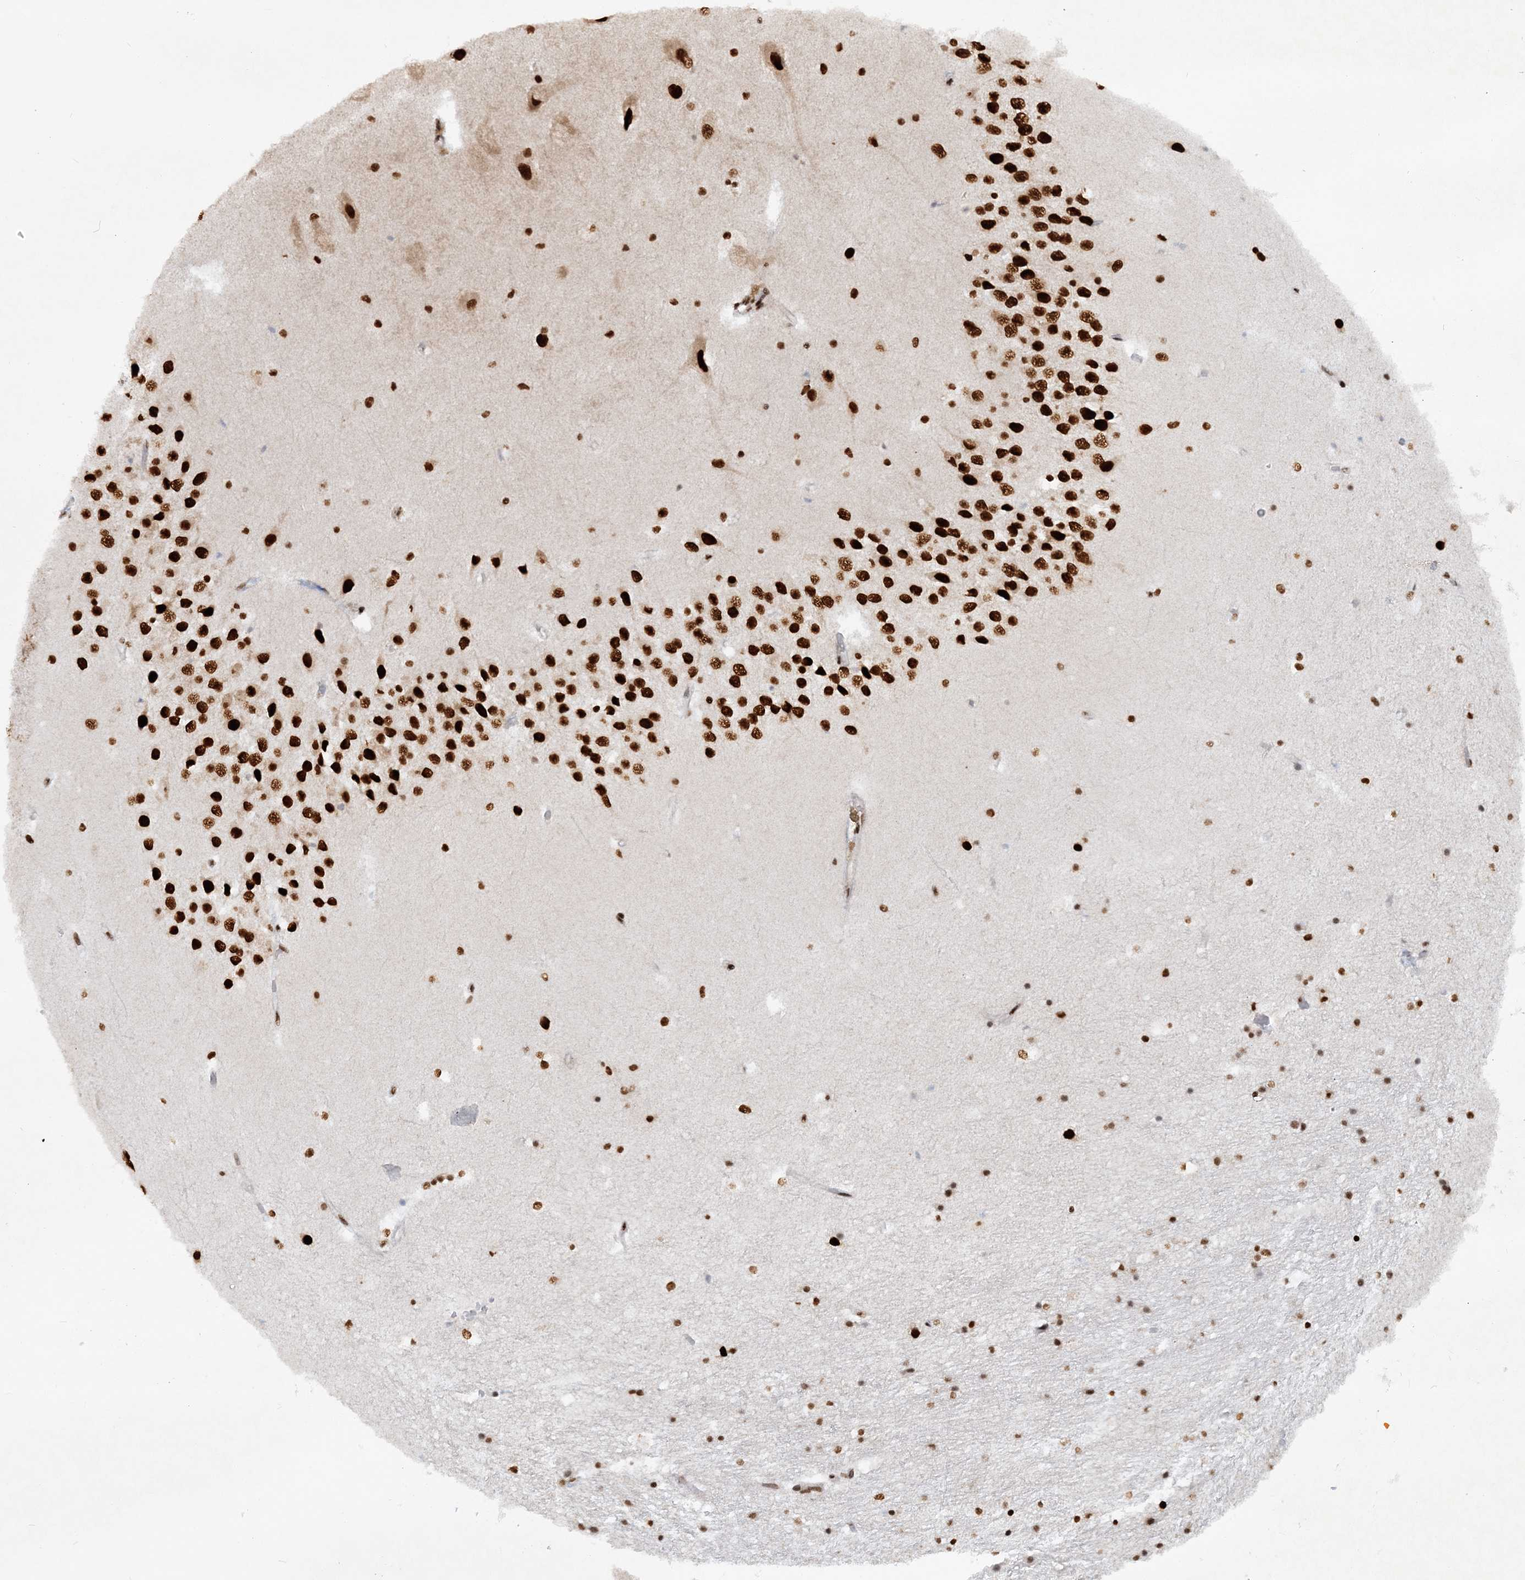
{"staining": {"intensity": "strong", "quantity": ">75%", "location": "nuclear"}, "tissue": "hippocampus", "cell_type": "Glial cells", "image_type": "normal", "snomed": [{"axis": "morphology", "description": "Normal tissue, NOS"}, {"axis": "topography", "description": "Hippocampus"}], "caption": "Hippocampus stained for a protein (brown) demonstrates strong nuclear positive staining in approximately >75% of glial cells.", "gene": "DELE1", "patient": {"sex": "female", "age": 52}}